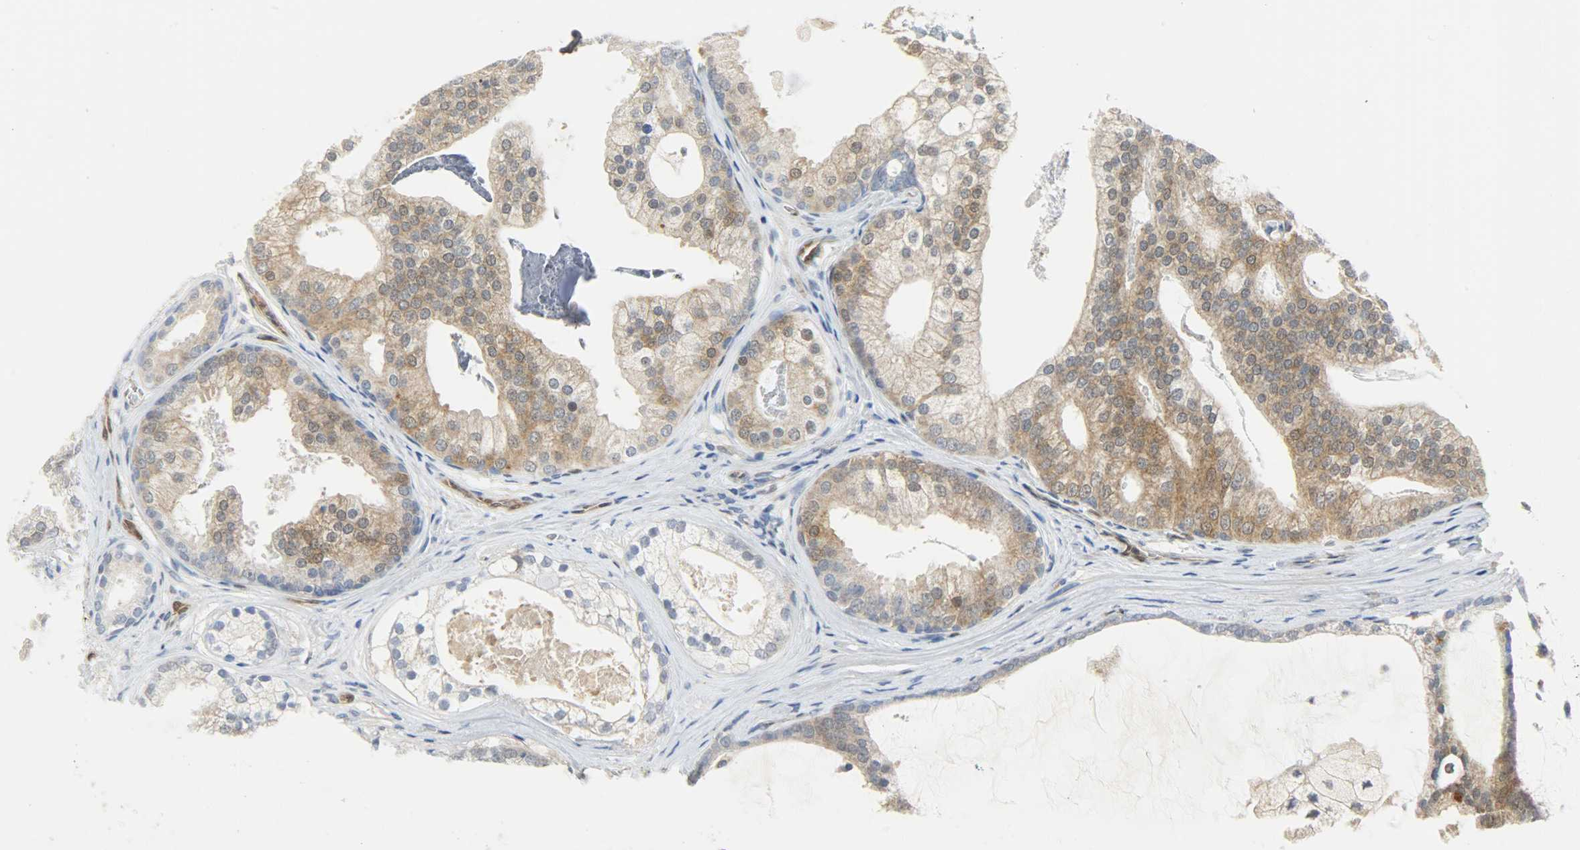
{"staining": {"intensity": "moderate", "quantity": ">75%", "location": "cytoplasmic/membranous"}, "tissue": "prostate cancer", "cell_type": "Tumor cells", "image_type": "cancer", "snomed": [{"axis": "morphology", "description": "Adenocarcinoma, Low grade"}, {"axis": "topography", "description": "Prostate"}], "caption": "The image reveals a brown stain indicating the presence of a protein in the cytoplasmic/membranous of tumor cells in prostate low-grade adenocarcinoma. The staining is performed using DAB brown chromogen to label protein expression. The nuclei are counter-stained blue using hematoxylin.", "gene": "FKBP1A", "patient": {"sex": "male", "age": 58}}